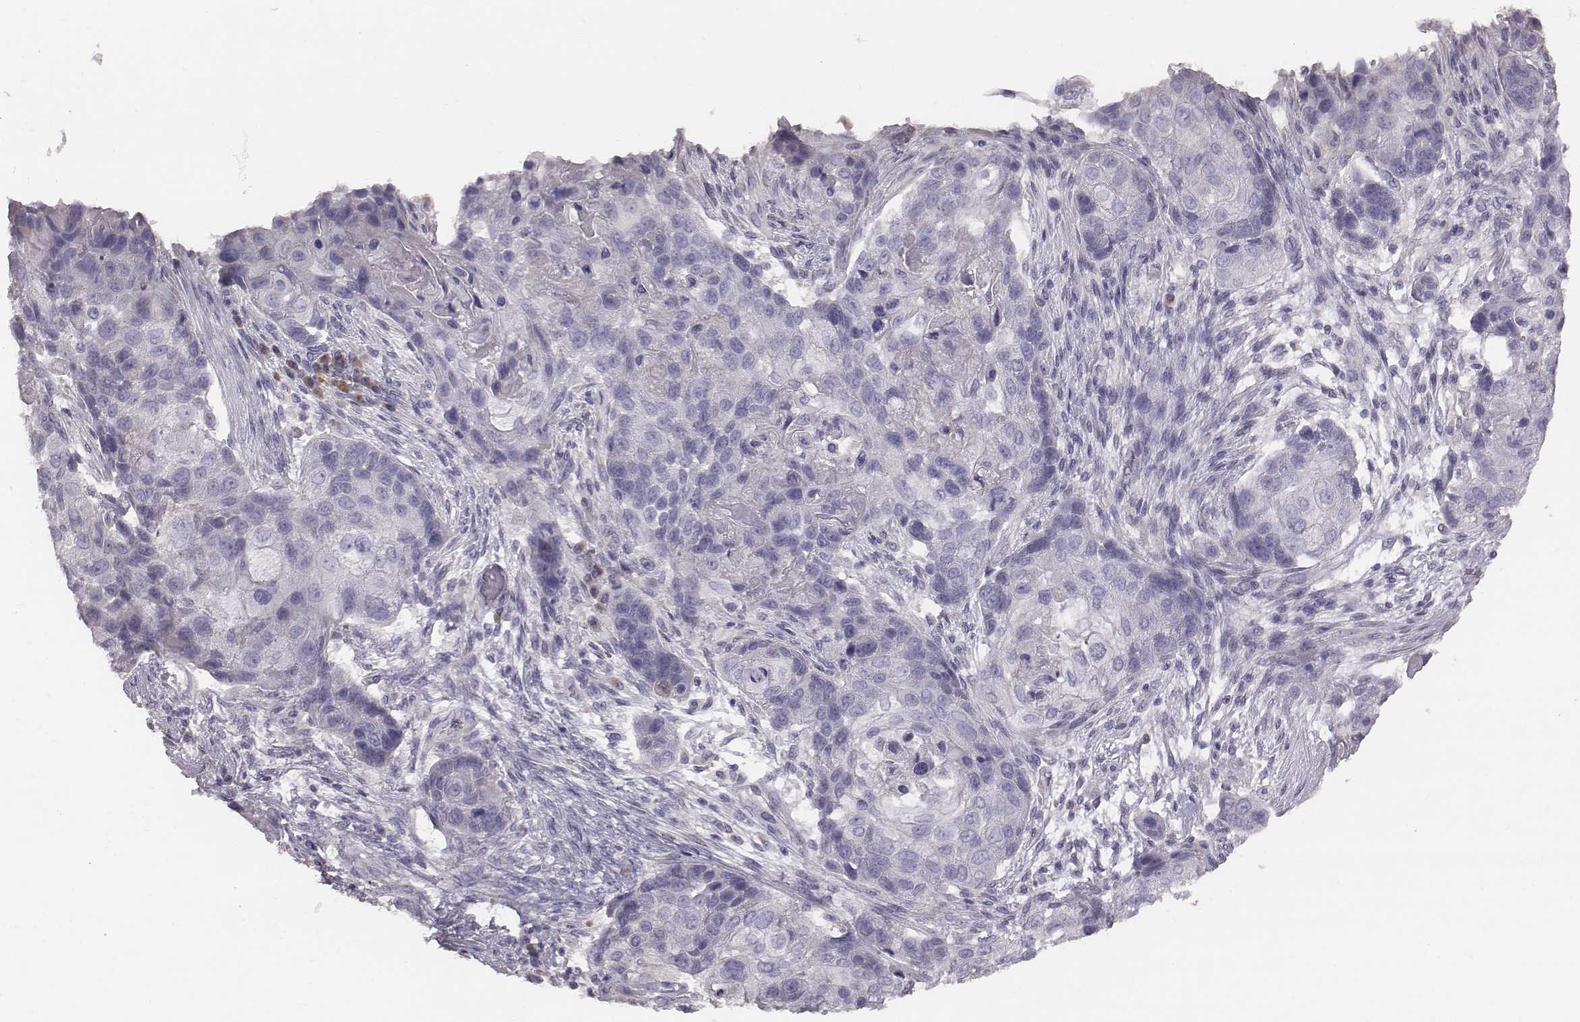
{"staining": {"intensity": "negative", "quantity": "none", "location": "none"}, "tissue": "lung cancer", "cell_type": "Tumor cells", "image_type": "cancer", "snomed": [{"axis": "morphology", "description": "Squamous cell carcinoma, NOS"}, {"axis": "topography", "description": "Lung"}], "caption": "Lung cancer stained for a protein using immunohistochemistry reveals no expression tumor cells.", "gene": "C6orf58", "patient": {"sex": "male", "age": 69}}